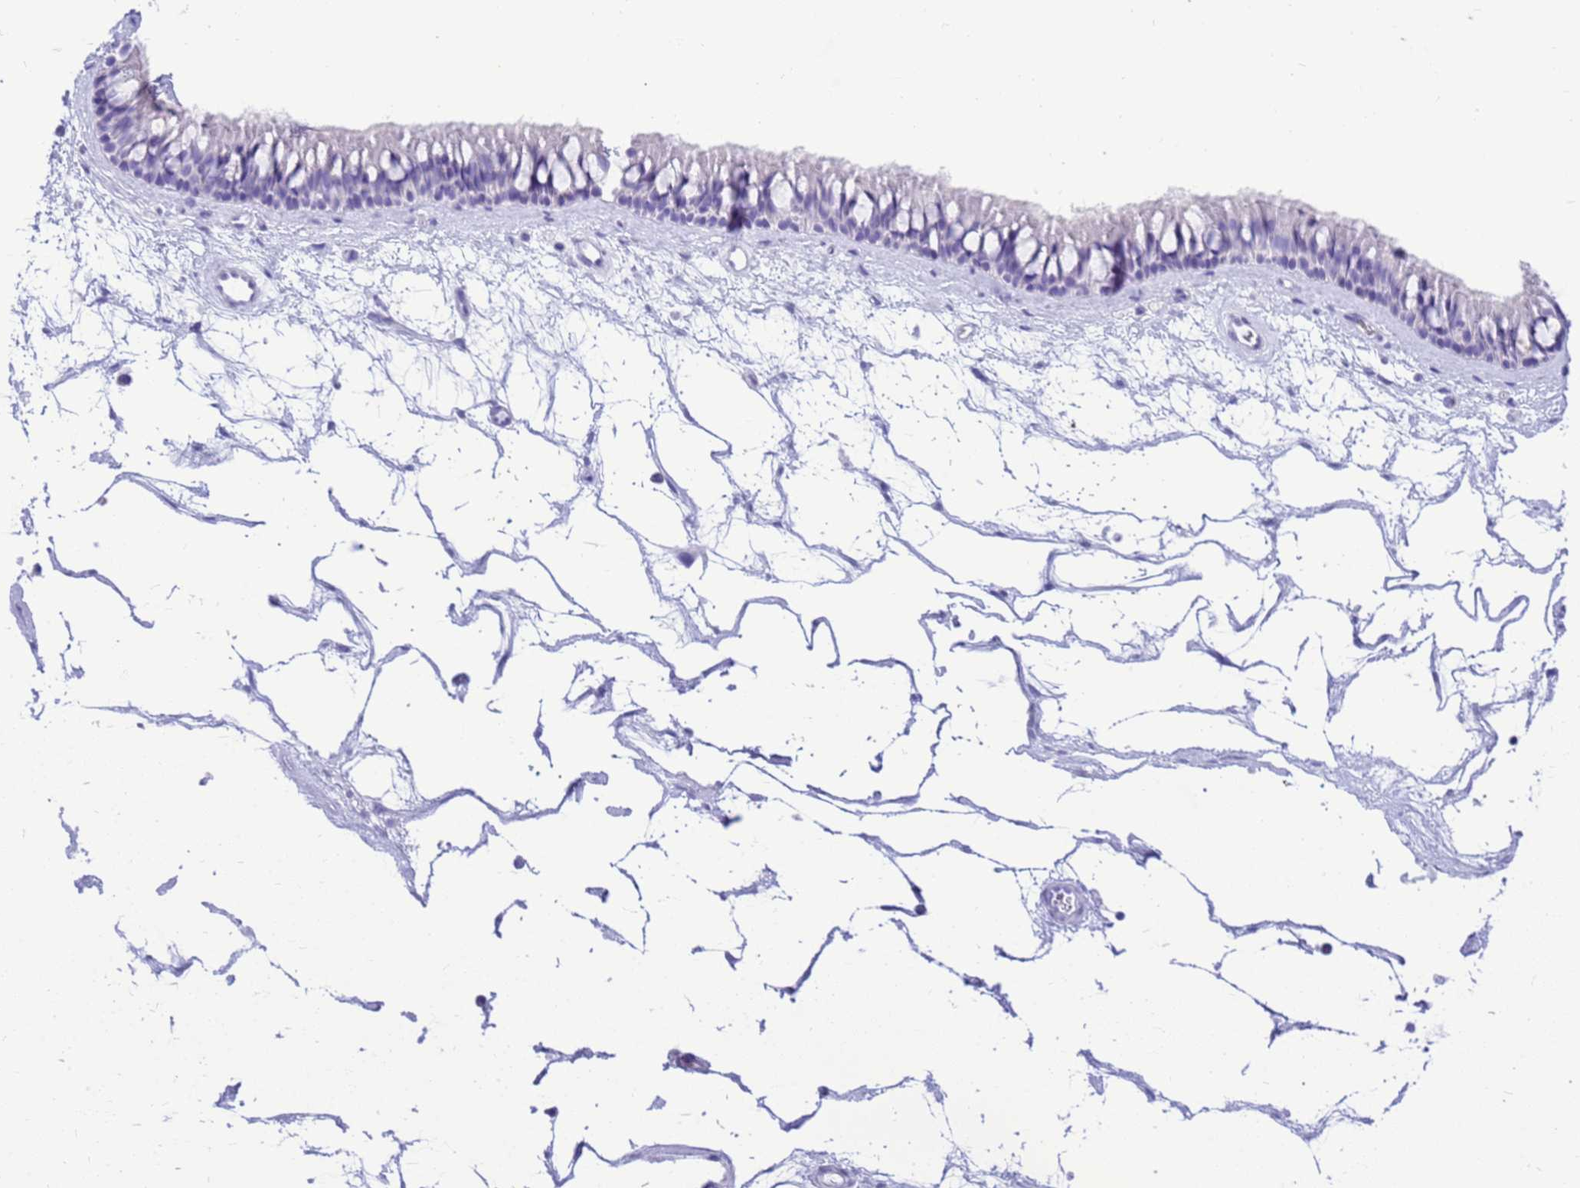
{"staining": {"intensity": "negative", "quantity": "none", "location": "none"}, "tissue": "nasopharynx", "cell_type": "Respiratory epithelial cells", "image_type": "normal", "snomed": [{"axis": "morphology", "description": "Normal tissue, NOS"}, {"axis": "topography", "description": "Nasopharynx"}], "caption": "There is no significant expression in respiratory epithelial cells of nasopharynx. (DAB (3,3'-diaminobenzidine) immunohistochemistry (IHC) with hematoxylin counter stain).", "gene": "STATH", "patient": {"sex": "male", "age": 64}}